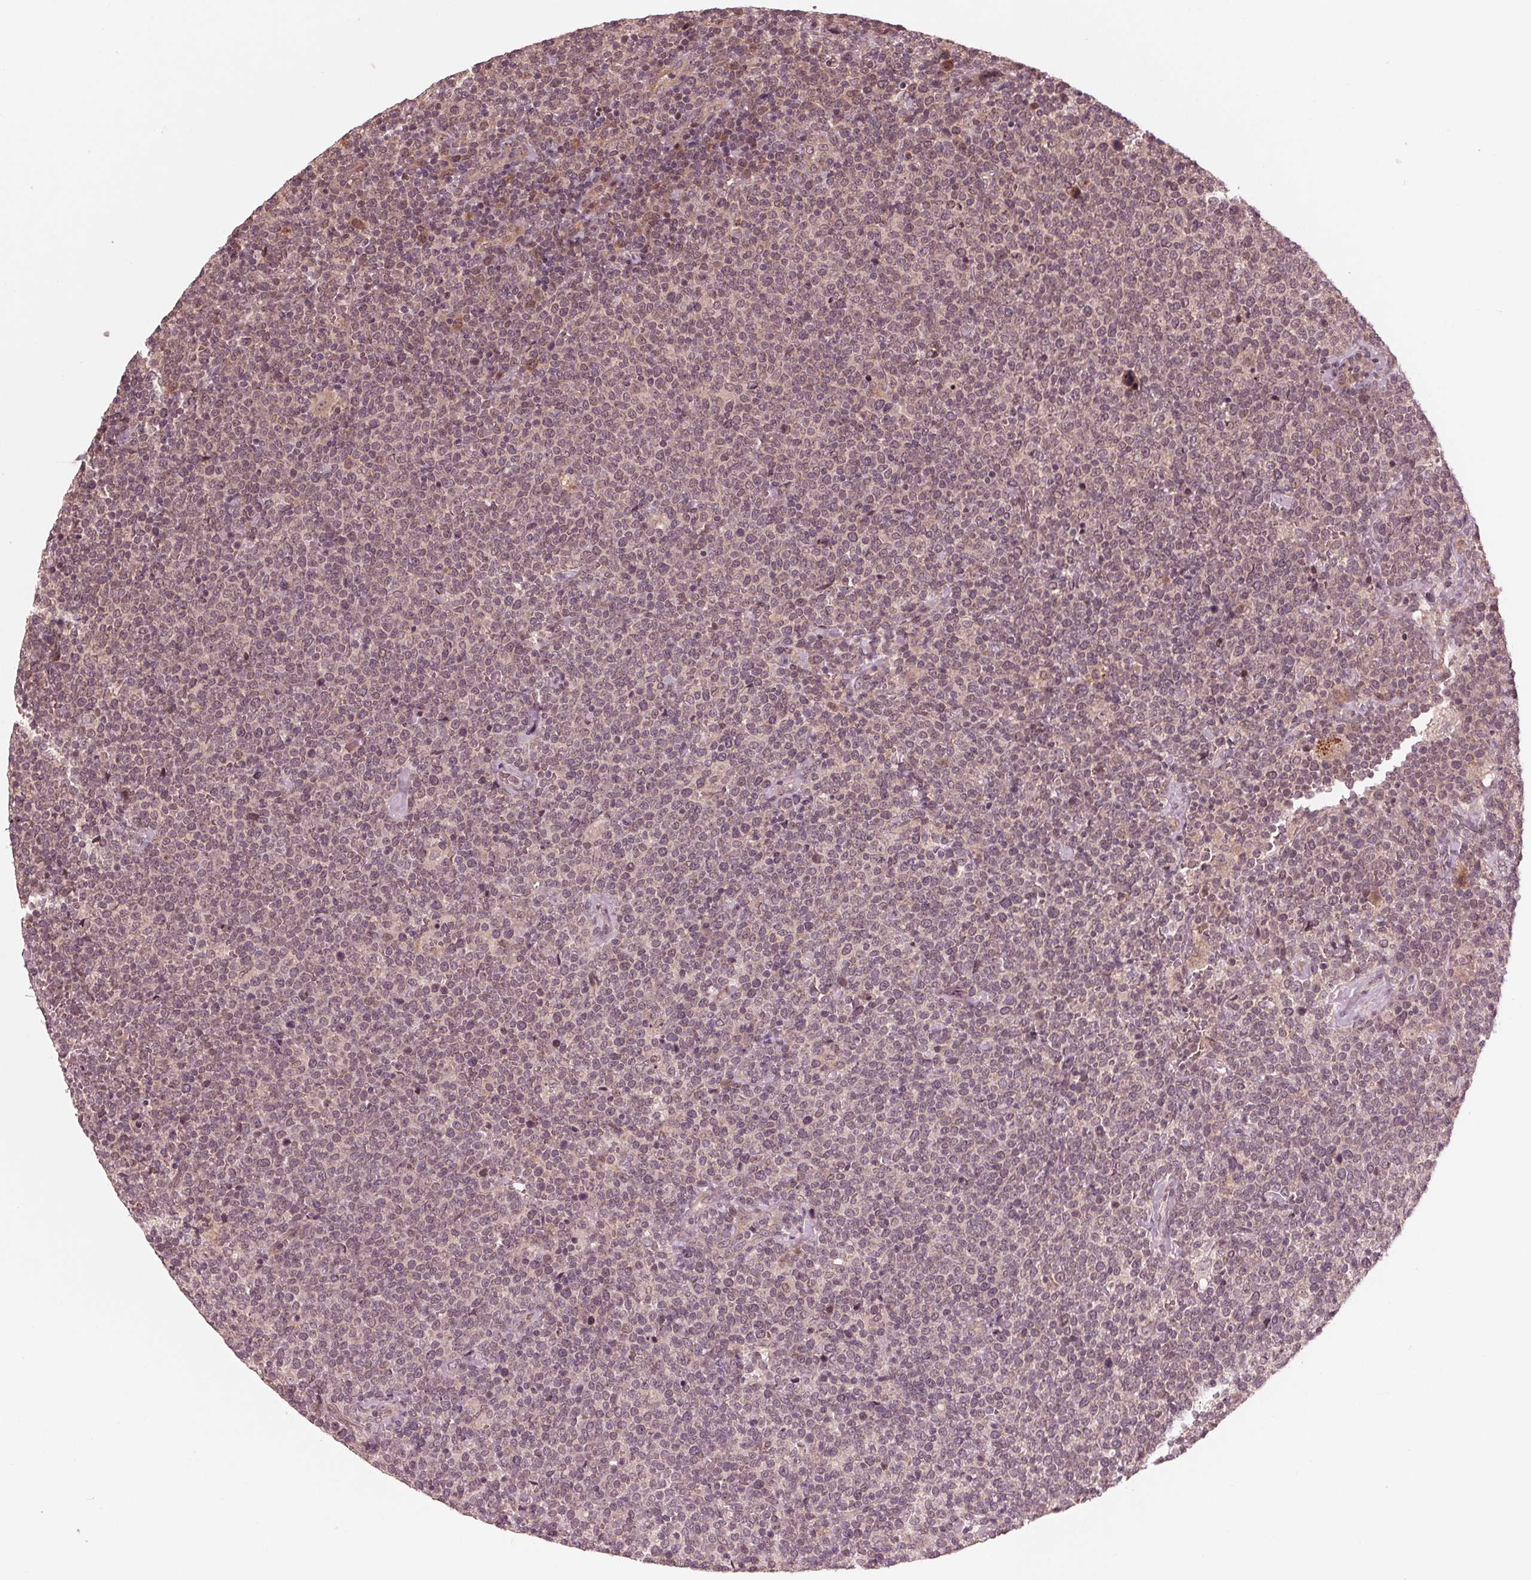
{"staining": {"intensity": "weak", "quantity": "<25%", "location": "nuclear"}, "tissue": "lymphoma", "cell_type": "Tumor cells", "image_type": "cancer", "snomed": [{"axis": "morphology", "description": "Malignant lymphoma, non-Hodgkin's type, High grade"}, {"axis": "topography", "description": "Lymph node"}], "caption": "Photomicrograph shows no significant protein expression in tumor cells of lymphoma.", "gene": "ZNF471", "patient": {"sex": "male", "age": 61}}